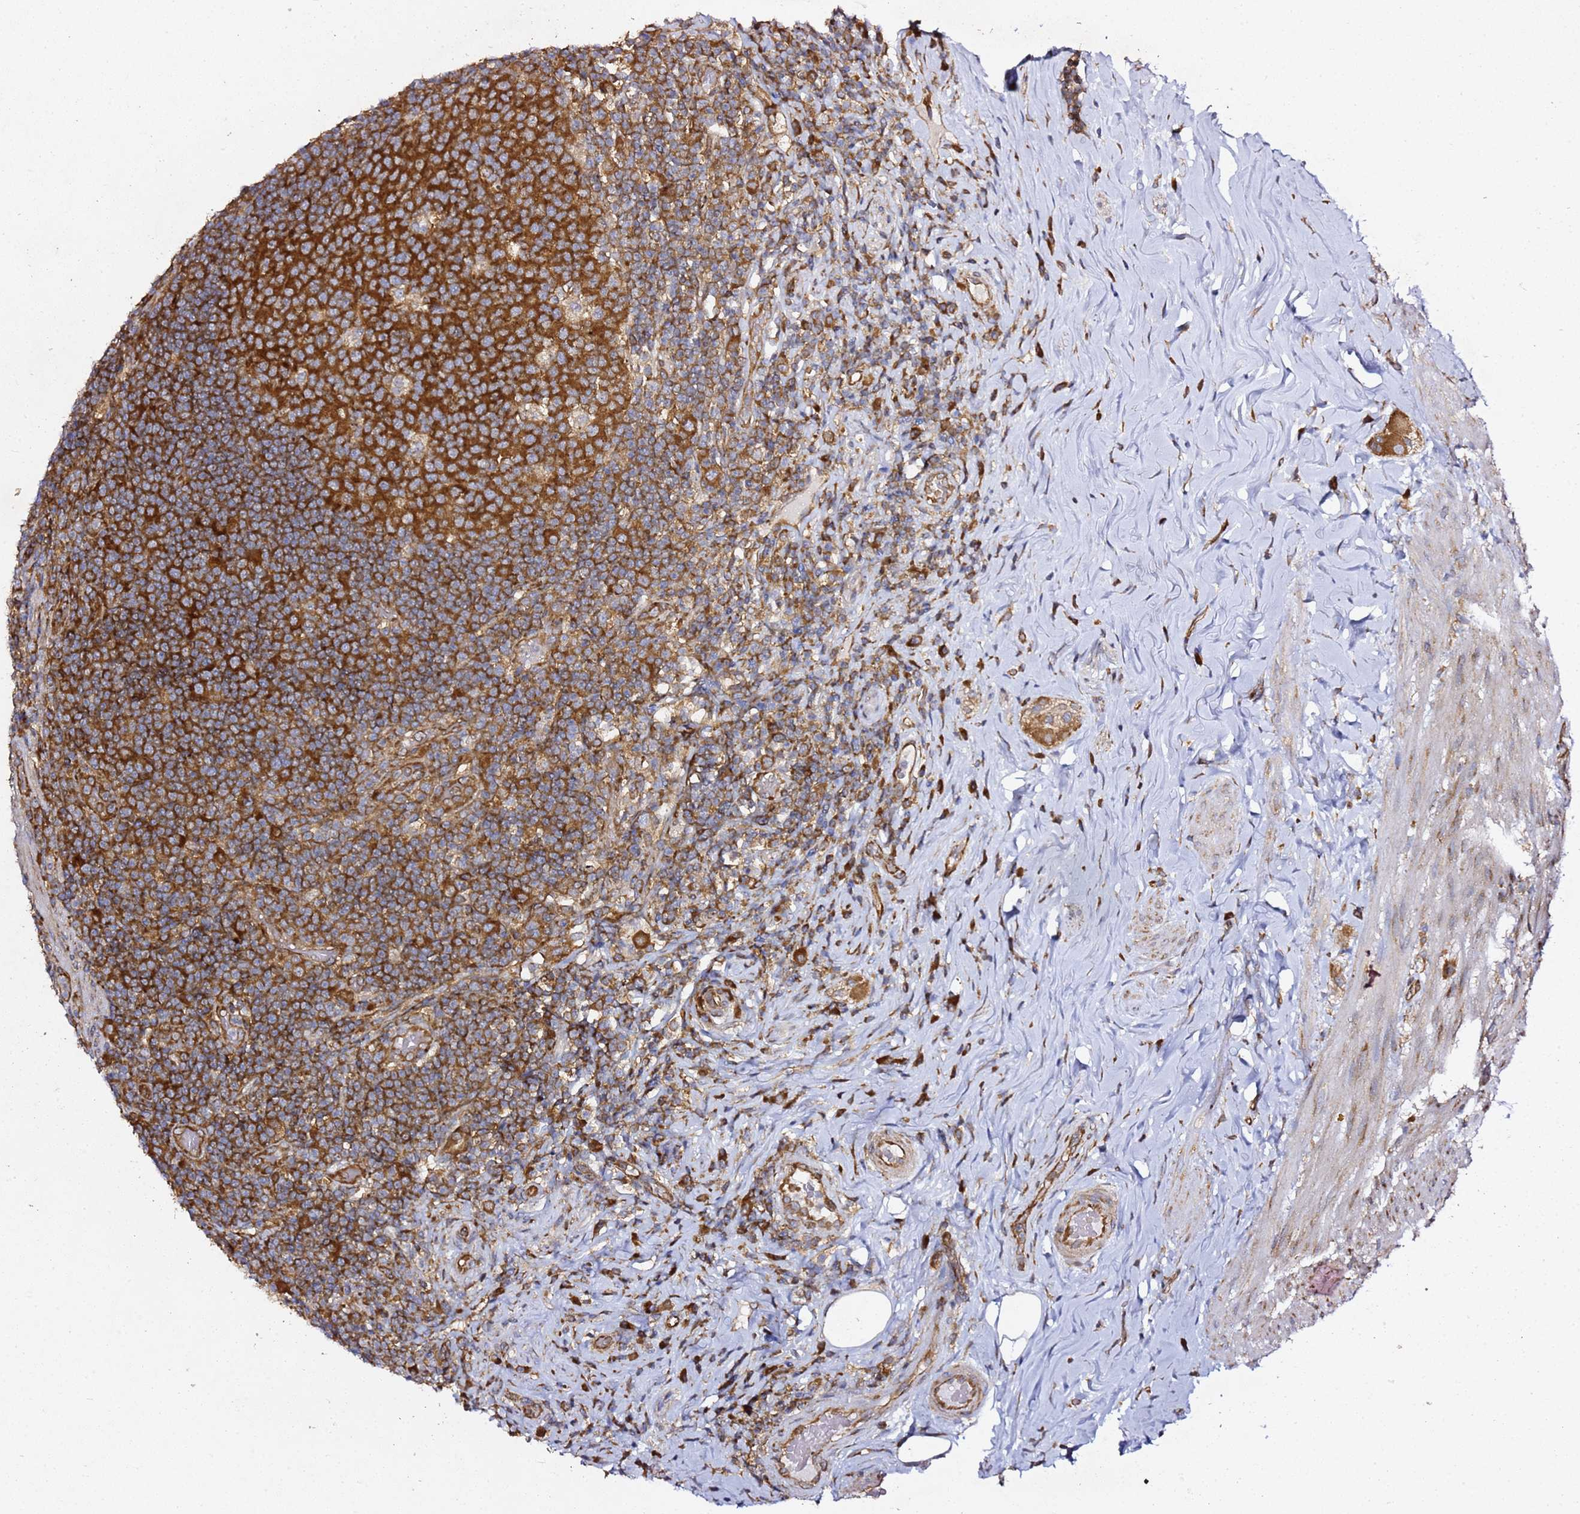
{"staining": {"intensity": "strong", "quantity": ">75%", "location": "cytoplasmic/membranous"}, "tissue": "appendix", "cell_type": "Glandular cells", "image_type": "normal", "snomed": [{"axis": "morphology", "description": "Normal tissue, NOS"}, {"axis": "topography", "description": "Appendix"}], "caption": "Protein expression analysis of unremarkable human appendix reveals strong cytoplasmic/membranous positivity in about >75% of glandular cells.", "gene": "TPST1", "patient": {"sex": "female", "age": 43}}